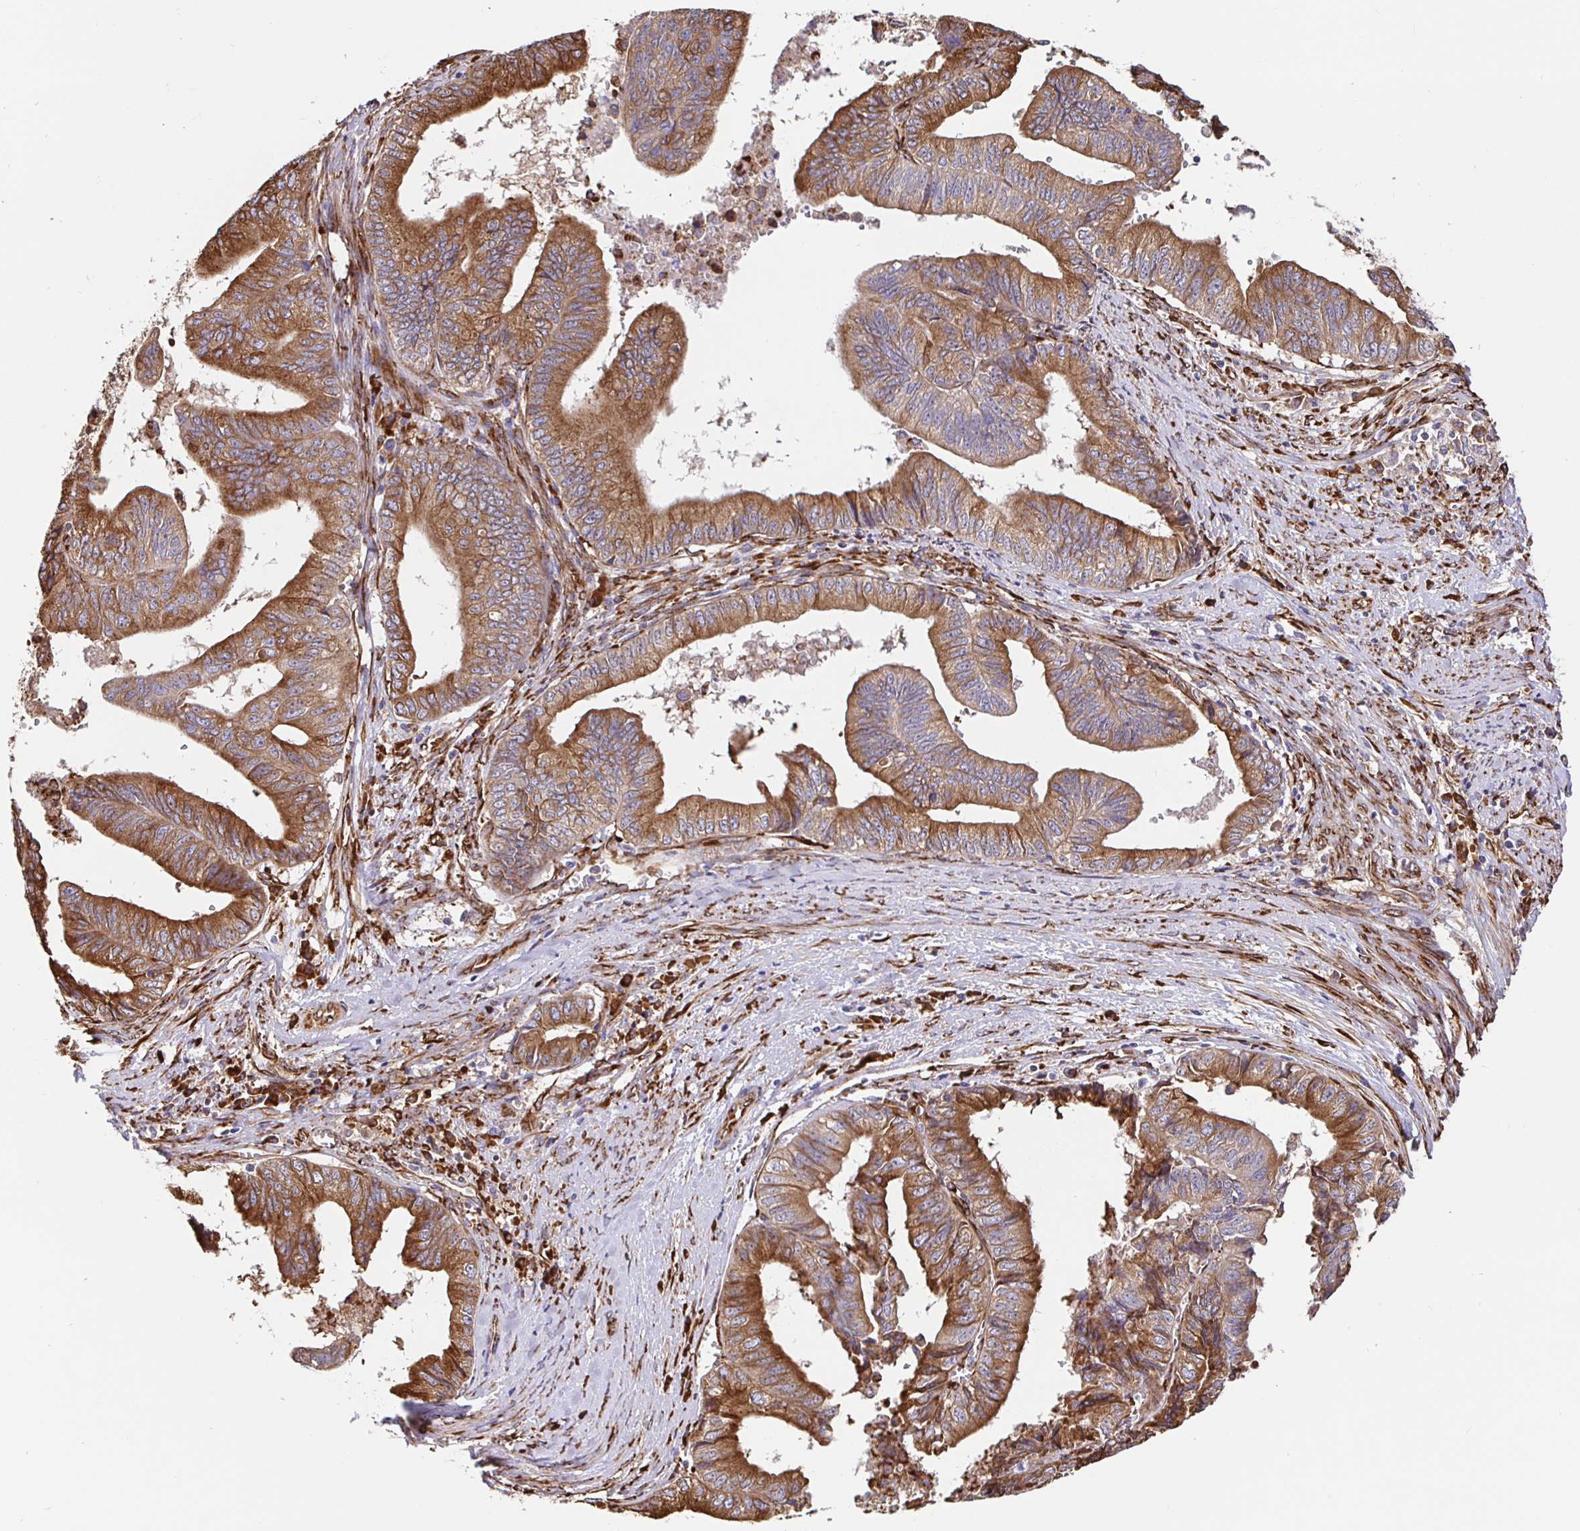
{"staining": {"intensity": "strong", "quantity": ">75%", "location": "cytoplasmic/membranous"}, "tissue": "endometrial cancer", "cell_type": "Tumor cells", "image_type": "cancer", "snomed": [{"axis": "morphology", "description": "Adenocarcinoma, NOS"}, {"axis": "topography", "description": "Endometrium"}], "caption": "Human adenocarcinoma (endometrial) stained with a protein marker displays strong staining in tumor cells.", "gene": "MAOA", "patient": {"sex": "female", "age": 65}}